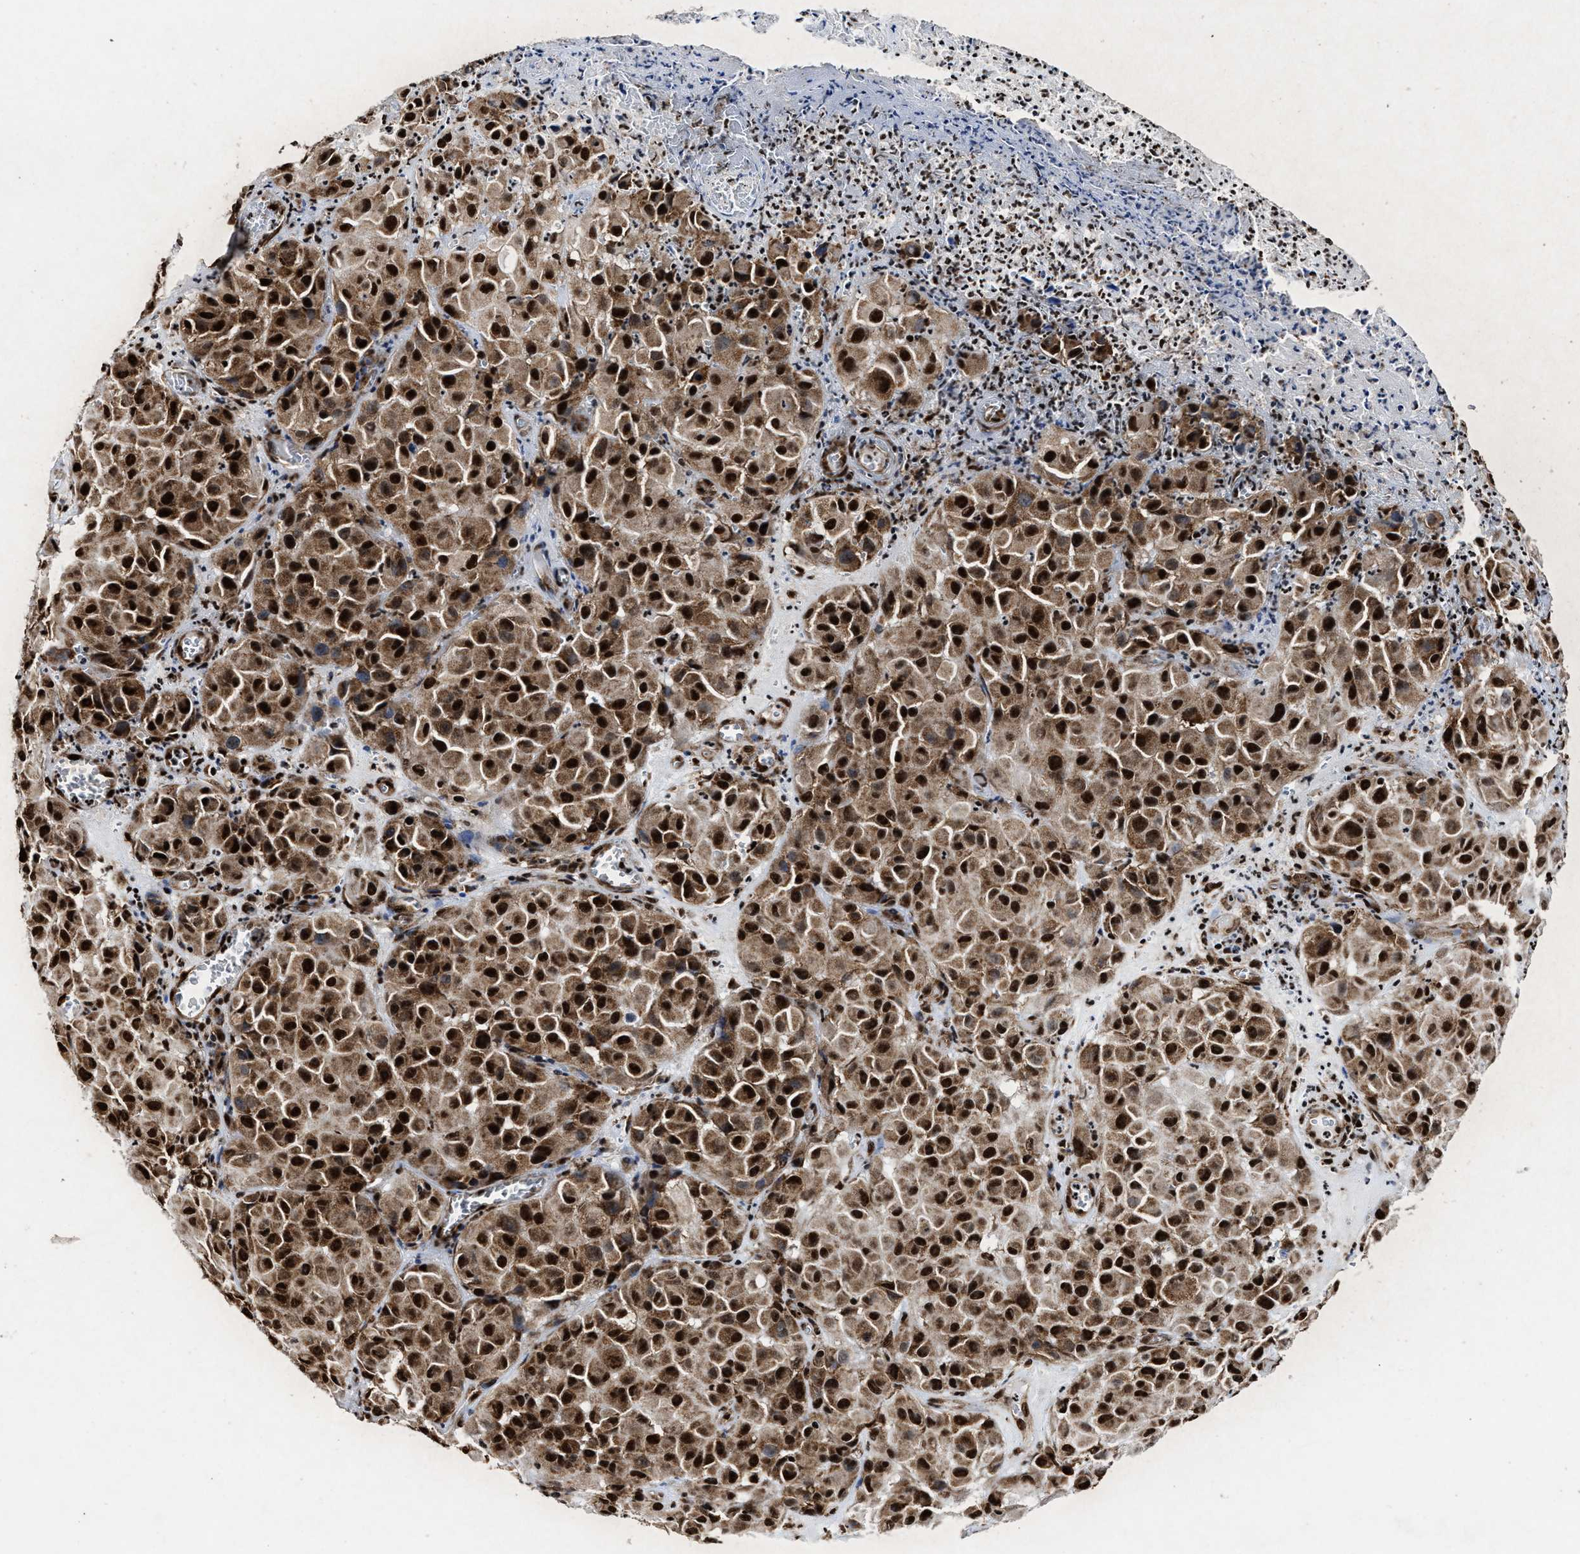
{"staining": {"intensity": "strong", "quantity": ">75%", "location": "cytoplasmic/membranous,nuclear"}, "tissue": "melanoma", "cell_type": "Tumor cells", "image_type": "cancer", "snomed": [{"axis": "morphology", "description": "Malignant melanoma, NOS"}, {"axis": "topography", "description": "Skin"}], "caption": "IHC image of neoplastic tissue: human melanoma stained using immunohistochemistry shows high levels of strong protein expression localized specifically in the cytoplasmic/membranous and nuclear of tumor cells, appearing as a cytoplasmic/membranous and nuclear brown color.", "gene": "ALYREF", "patient": {"sex": "female", "age": 21}}